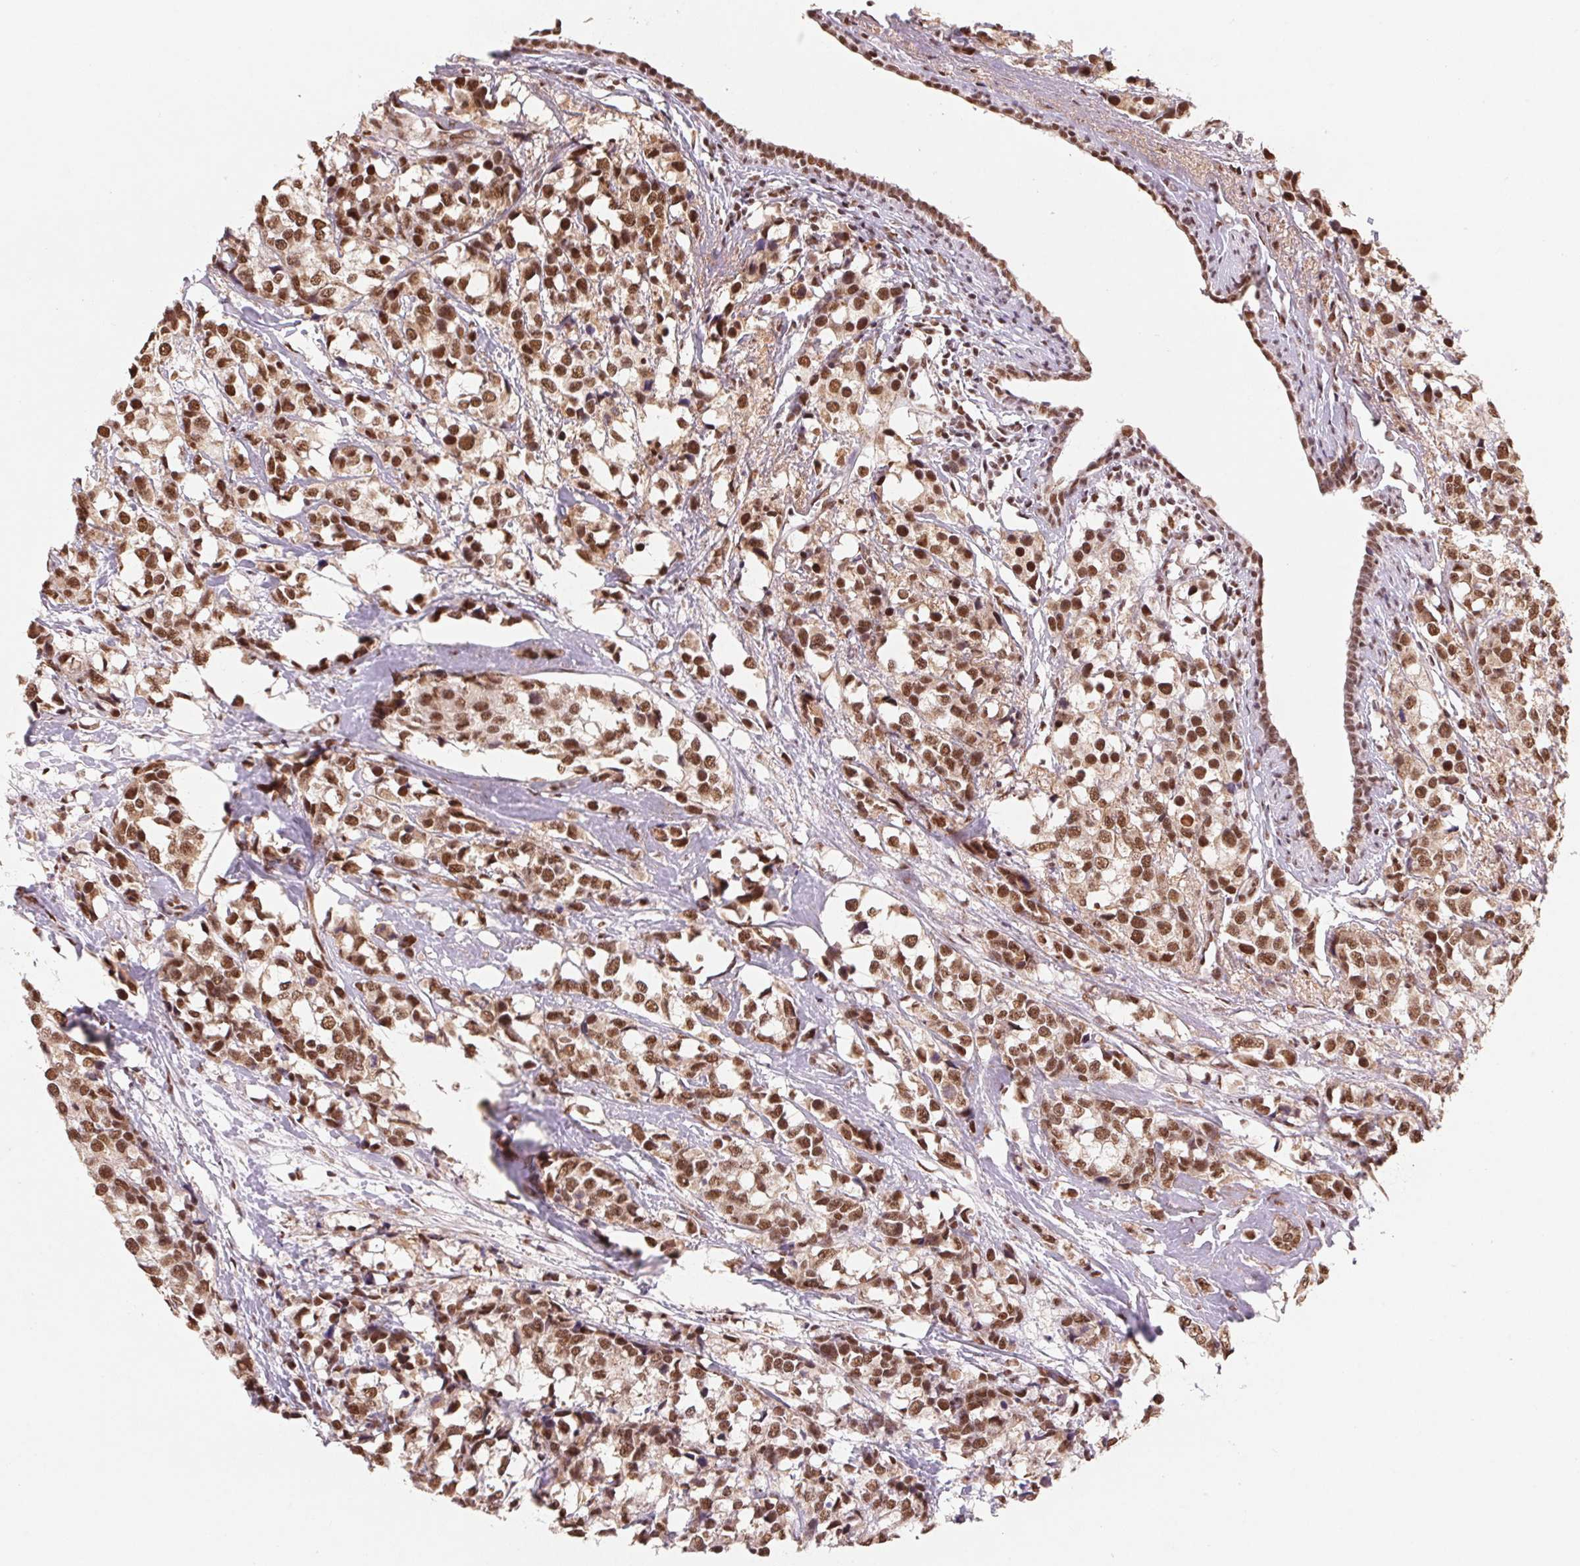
{"staining": {"intensity": "moderate", "quantity": ">75%", "location": "nuclear"}, "tissue": "breast cancer", "cell_type": "Tumor cells", "image_type": "cancer", "snomed": [{"axis": "morphology", "description": "Lobular carcinoma"}, {"axis": "topography", "description": "Breast"}], "caption": "Human breast cancer stained for a protein (brown) reveals moderate nuclear positive staining in about >75% of tumor cells.", "gene": "SNRPG", "patient": {"sex": "female", "age": 59}}